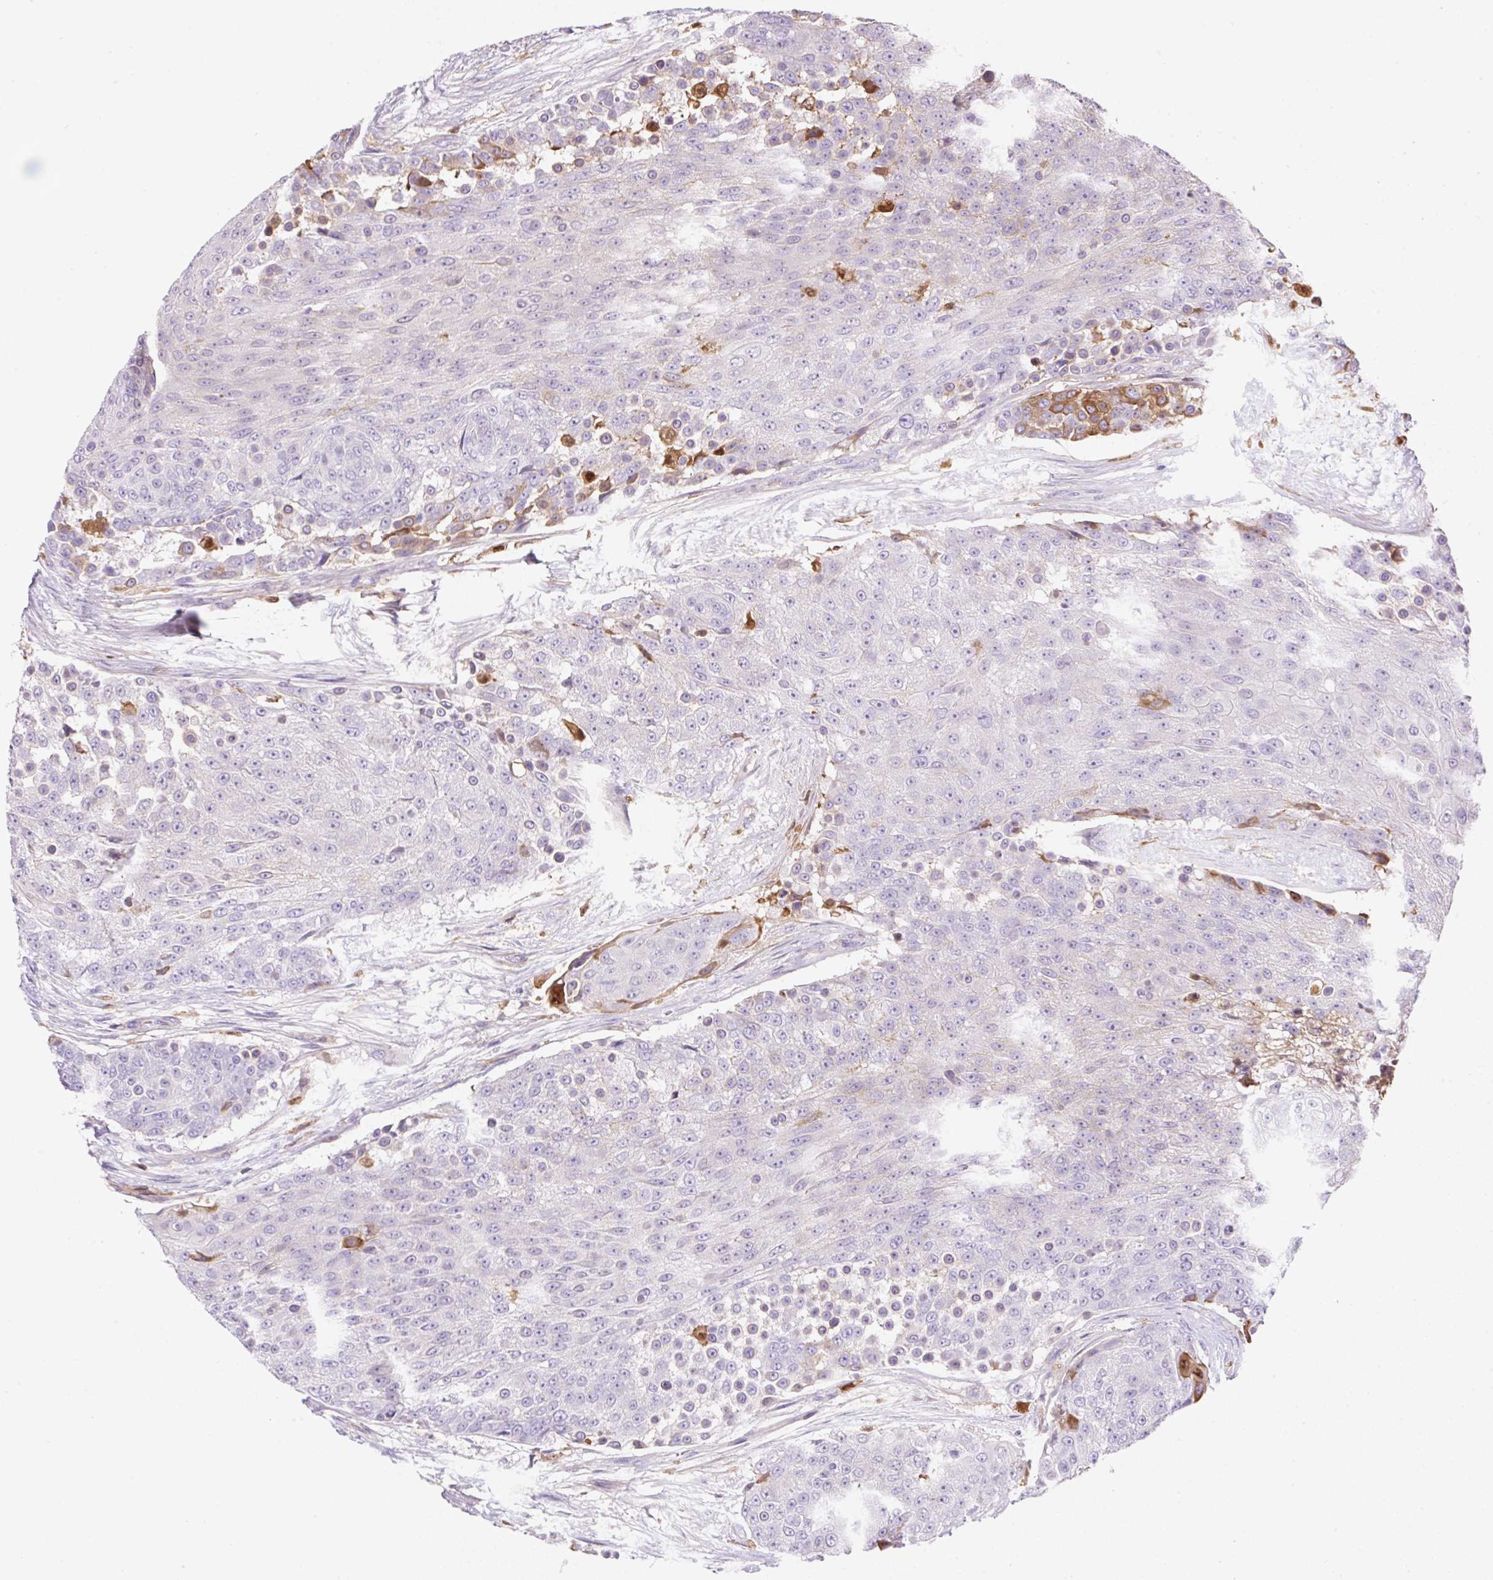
{"staining": {"intensity": "moderate", "quantity": "<25%", "location": "cytoplasmic/membranous"}, "tissue": "urothelial cancer", "cell_type": "Tumor cells", "image_type": "cancer", "snomed": [{"axis": "morphology", "description": "Urothelial carcinoma, High grade"}, {"axis": "topography", "description": "Urinary bladder"}], "caption": "Immunohistochemistry of human urothelial carcinoma (high-grade) reveals low levels of moderate cytoplasmic/membranous positivity in about <25% of tumor cells. The protein is shown in brown color, while the nuclei are stained blue.", "gene": "TDRD15", "patient": {"sex": "female", "age": 63}}